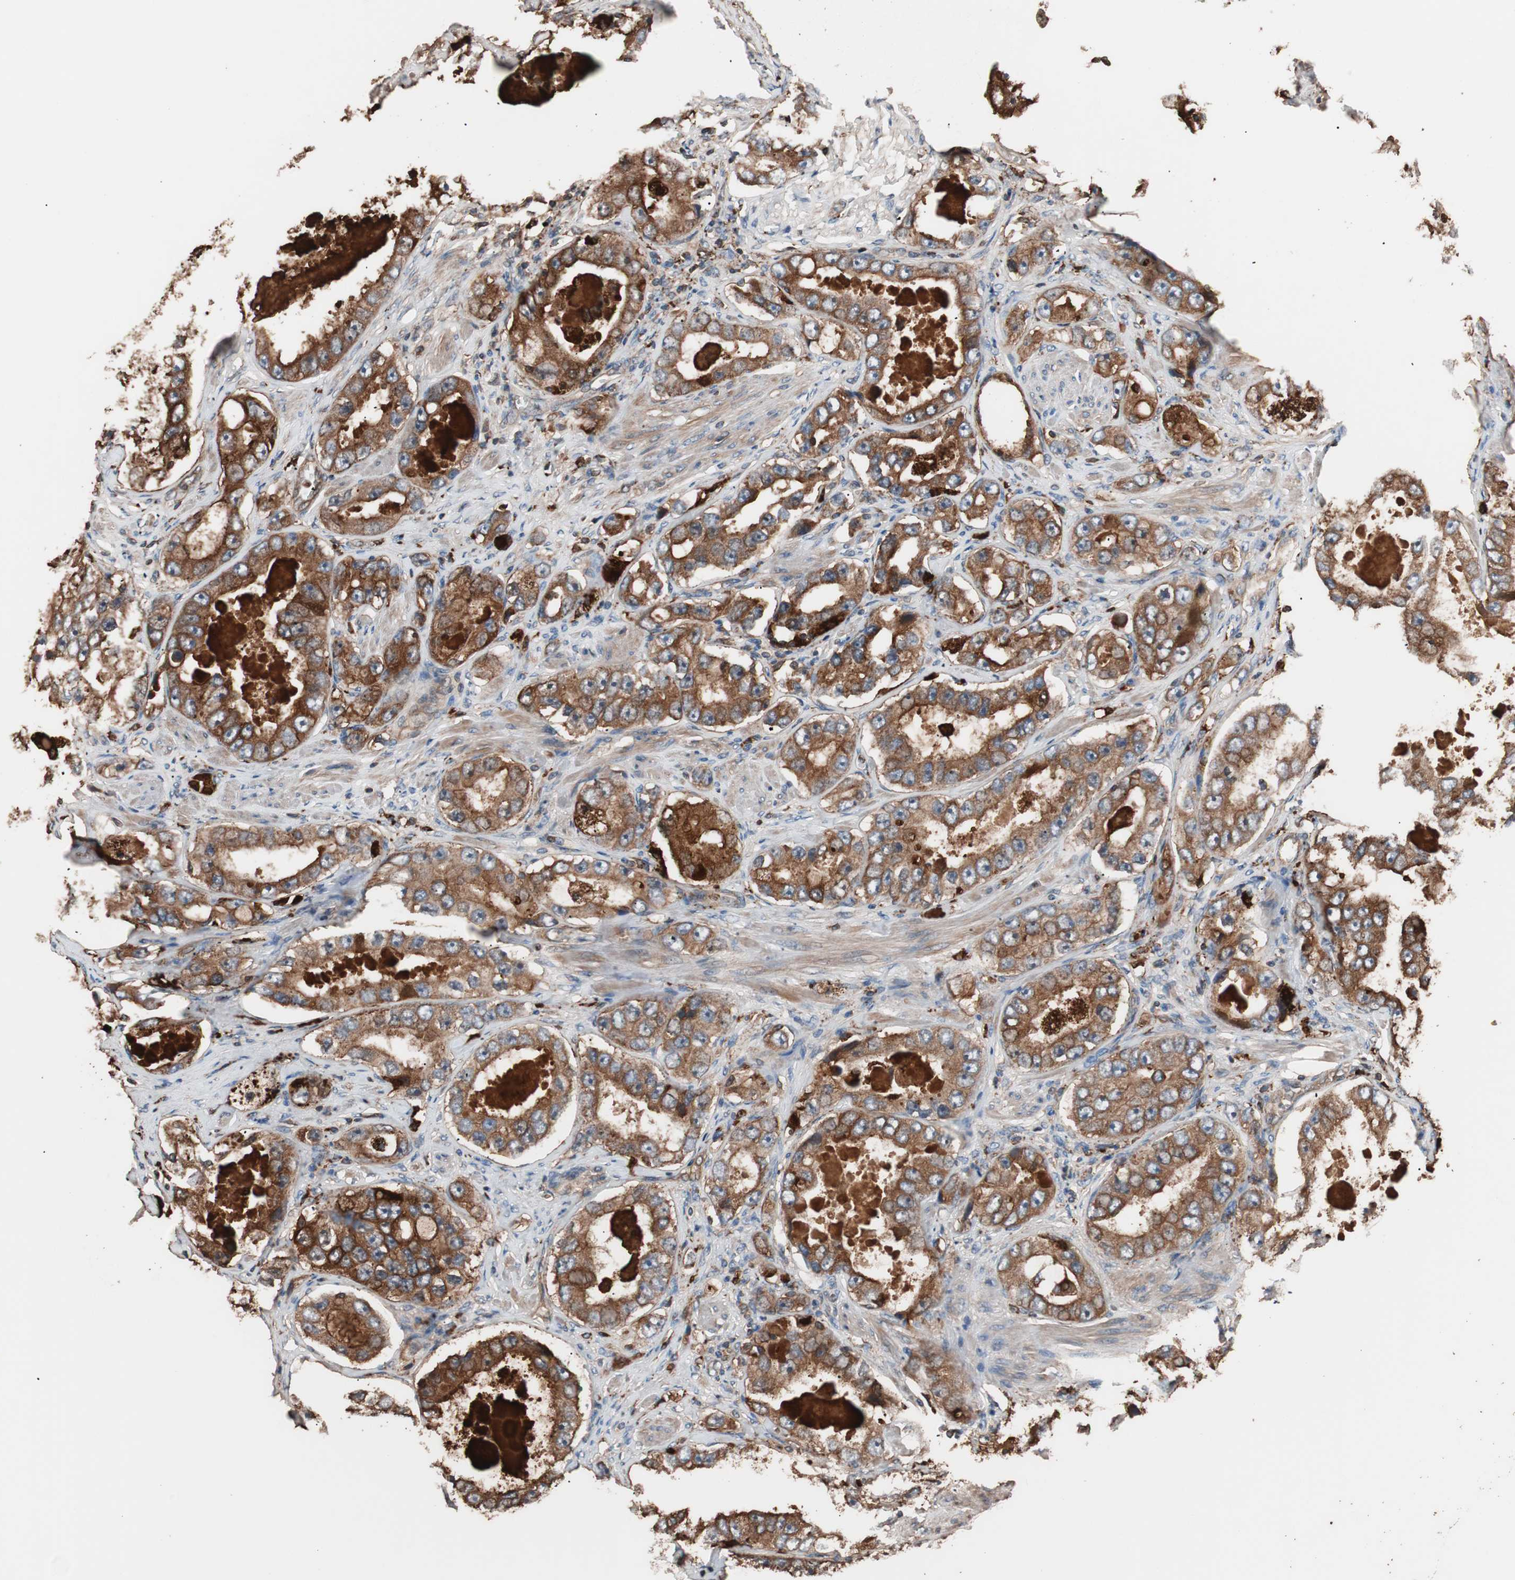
{"staining": {"intensity": "strong", "quantity": ">75%", "location": "cytoplasmic/membranous"}, "tissue": "prostate cancer", "cell_type": "Tumor cells", "image_type": "cancer", "snomed": [{"axis": "morphology", "description": "Adenocarcinoma, High grade"}, {"axis": "topography", "description": "Prostate"}], "caption": "Prostate cancer stained with a brown dye exhibits strong cytoplasmic/membranous positive expression in about >75% of tumor cells.", "gene": "CCT3", "patient": {"sex": "male", "age": 63}}